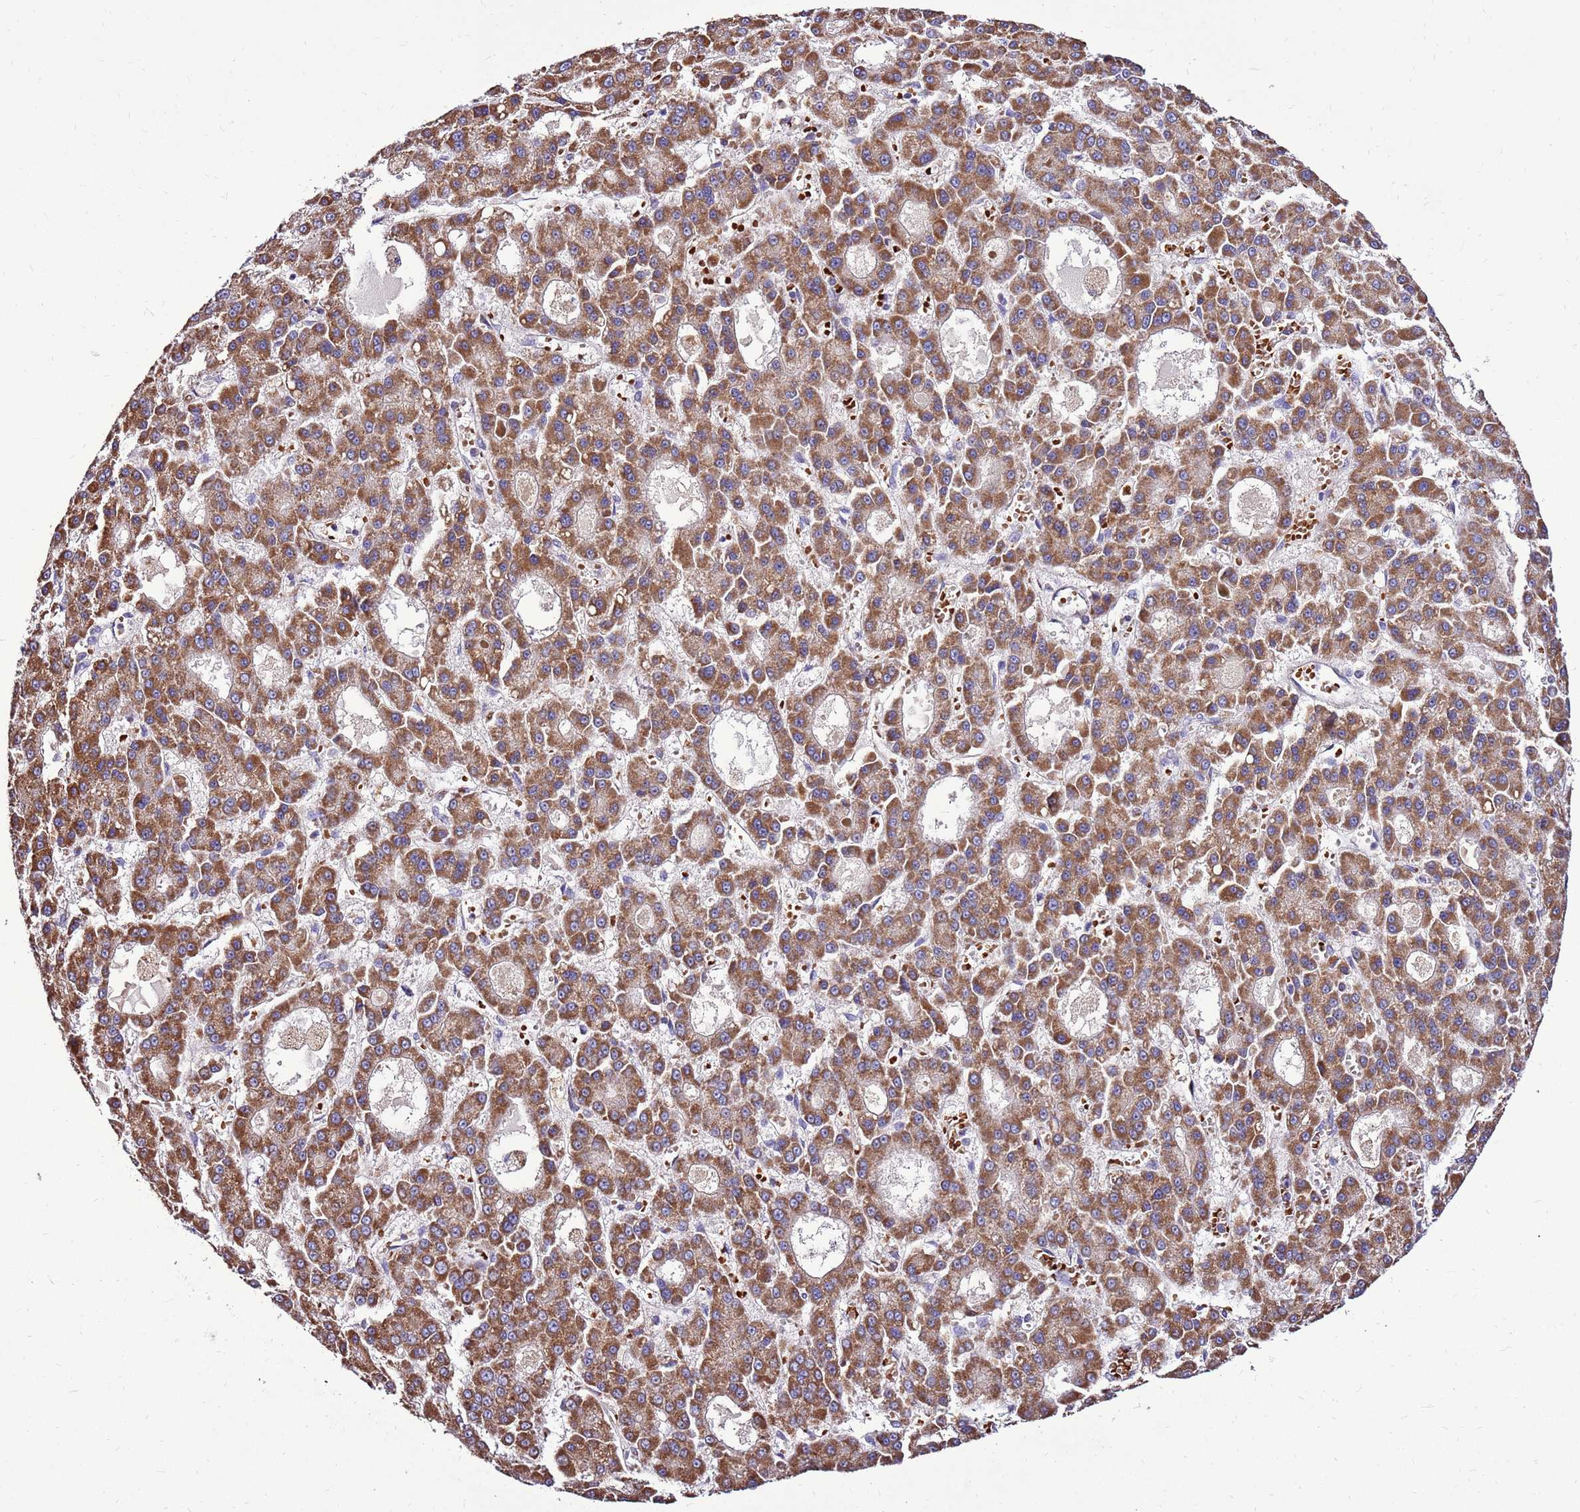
{"staining": {"intensity": "moderate", "quantity": ">75%", "location": "cytoplasmic/membranous"}, "tissue": "liver cancer", "cell_type": "Tumor cells", "image_type": "cancer", "snomed": [{"axis": "morphology", "description": "Carcinoma, Hepatocellular, NOS"}, {"axis": "topography", "description": "Liver"}], "caption": "DAB (3,3'-diaminobenzidine) immunohistochemical staining of human liver cancer exhibits moderate cytoplasmic/membranous protein staining in about >75% of tumor cells.", "gene": "SPSB3", "patient": {"sex": "male", "age": 70}}